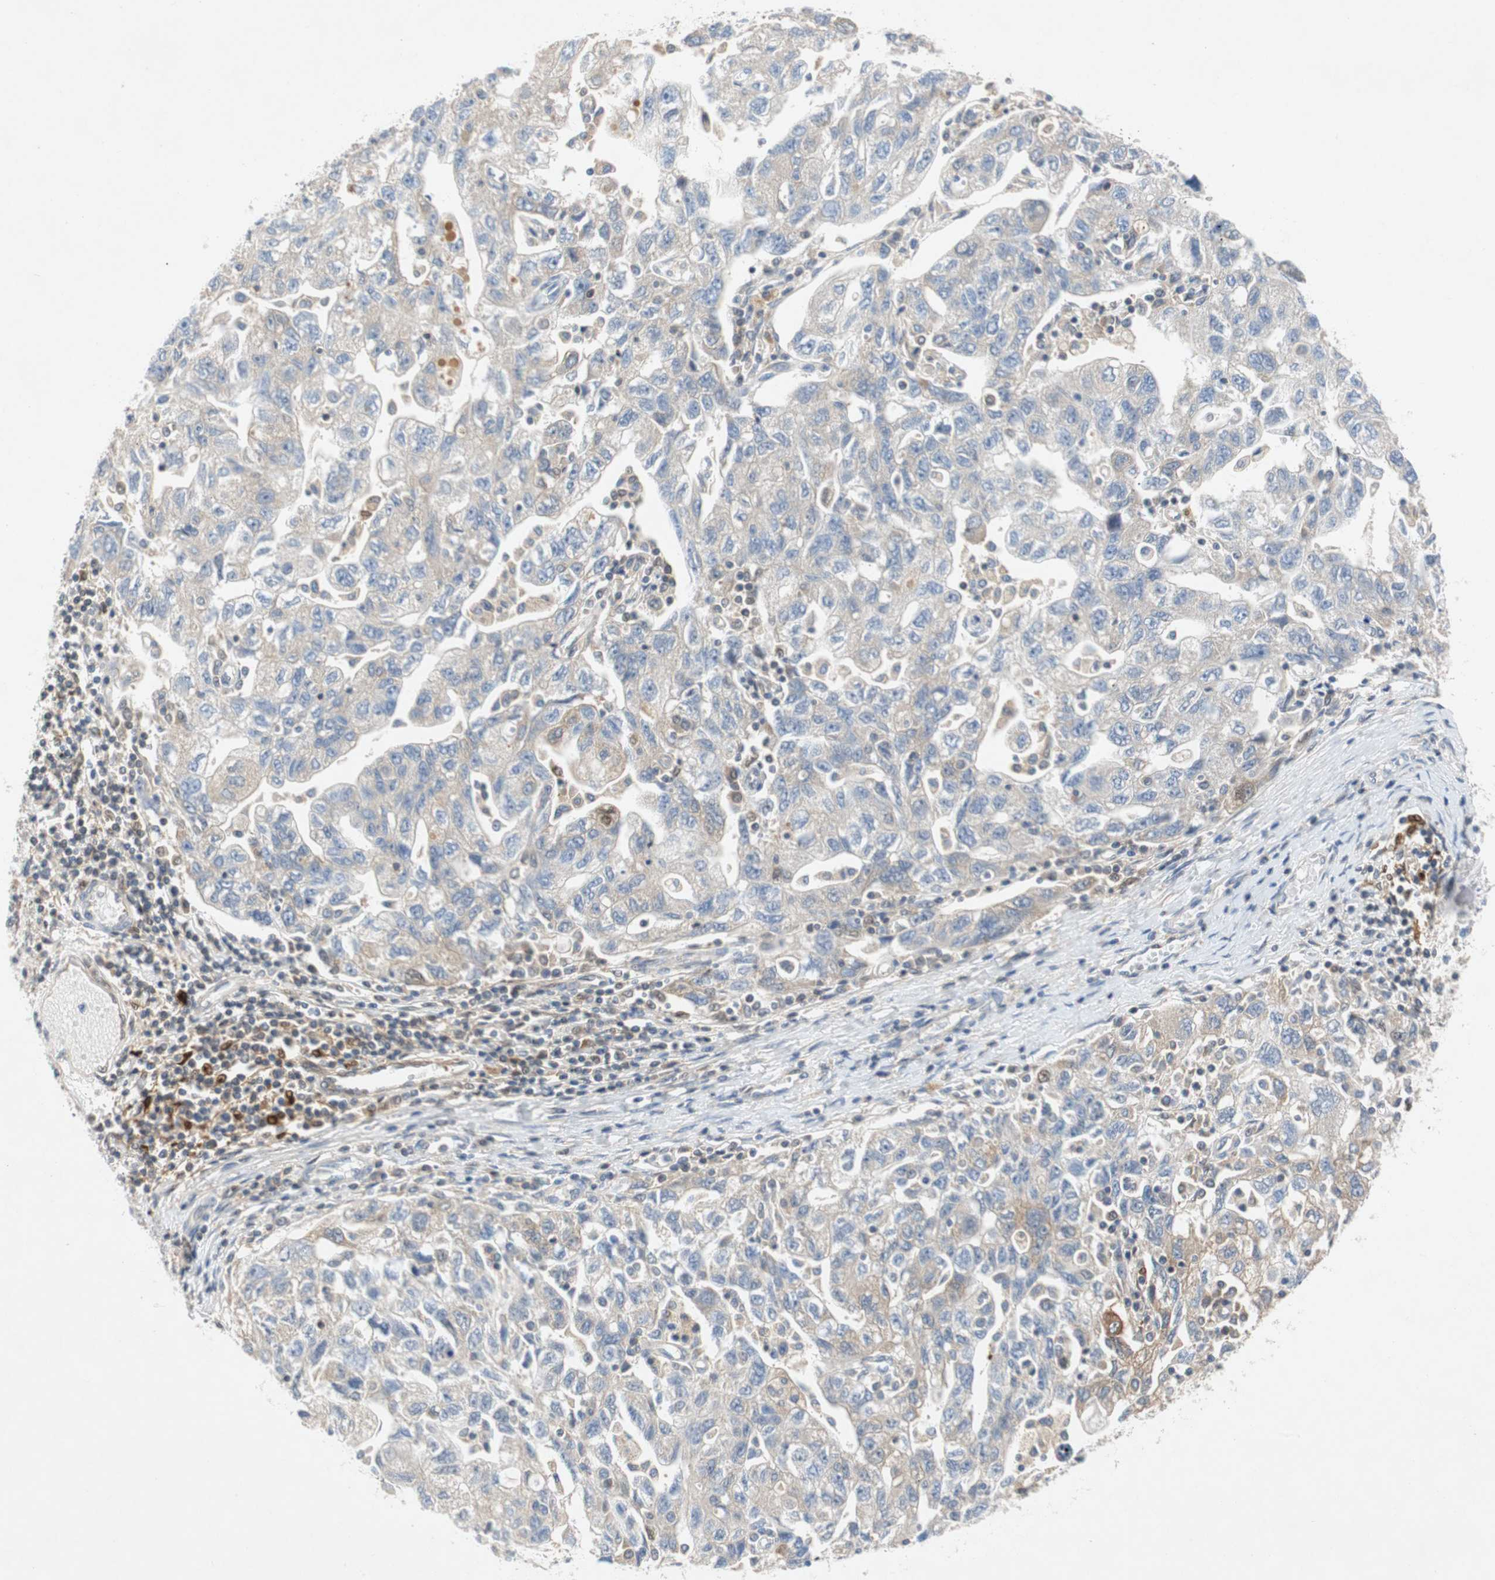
{"staining": {"intensity": "negative", "quantity": "none", "location": "none"}, "tissue": "ovarian cancer", "cell_type": "Tumor cells", "image_type": "cancer", "snomed": [{"axis": "morphology", "description": "Carcinoma, NOS"}, {"axis": "morphology", "description": "Cystadenocarcinoma, serous, NOS"}, {"axis": "topography", "description": "Ovary"}], "caption": "Immunohistochemistry of serous cystadenocarcinoma (ovarian) reveals no expression in tumor cells. (Stains: DAB immunohistochemistry (IHC) with hematoxylin counter stain, Microscopy: brightfield microscopy at high magnification).", "gene": "RELB", "patient": {"sex": "female", "age": 69}}